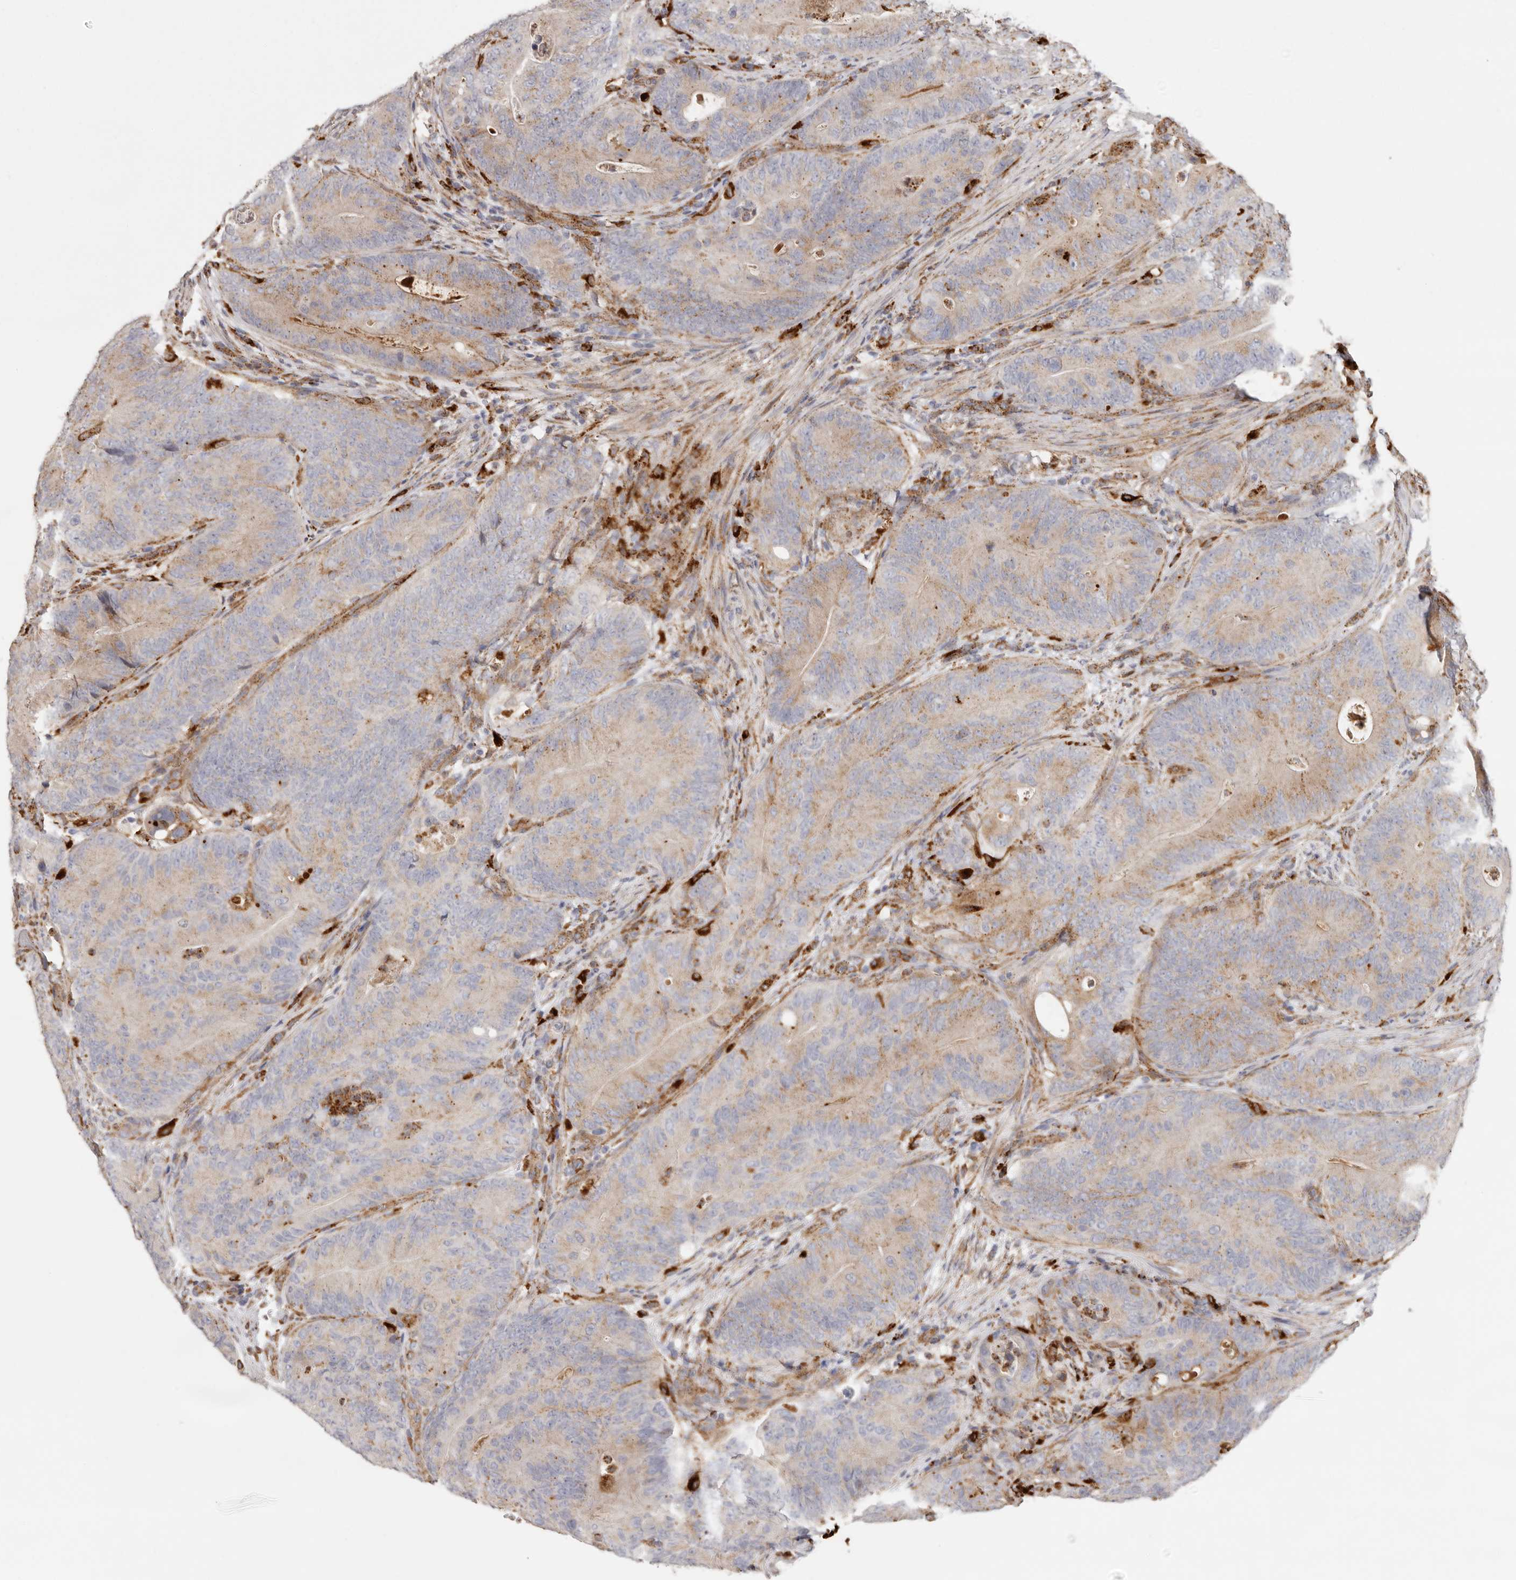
{"staining": {"intensity": "strong", "quantity": "25%-75%", "location": "cytoplasmic/membranous"}, "tissue": "colorectal cancer", "cell_type": "Tumor cells", "image_type": "cancer", "snomed": [{"axis": "morphology", "description": "Normal tissue, NOS"}, {"axis": "topography", "description": "Colon"}], "caption": "The image exhibits staining of colorectal cancer, revealing strong cytoplasmic/membranous protein expression (brown color) within tumor cells. The staining was performed using DAB, with brown indicating positive protein expression. Nuclei are stained blue with hematoxylin.", "gene": "GRN", "patient": {"sex": "female", "age": 82}}